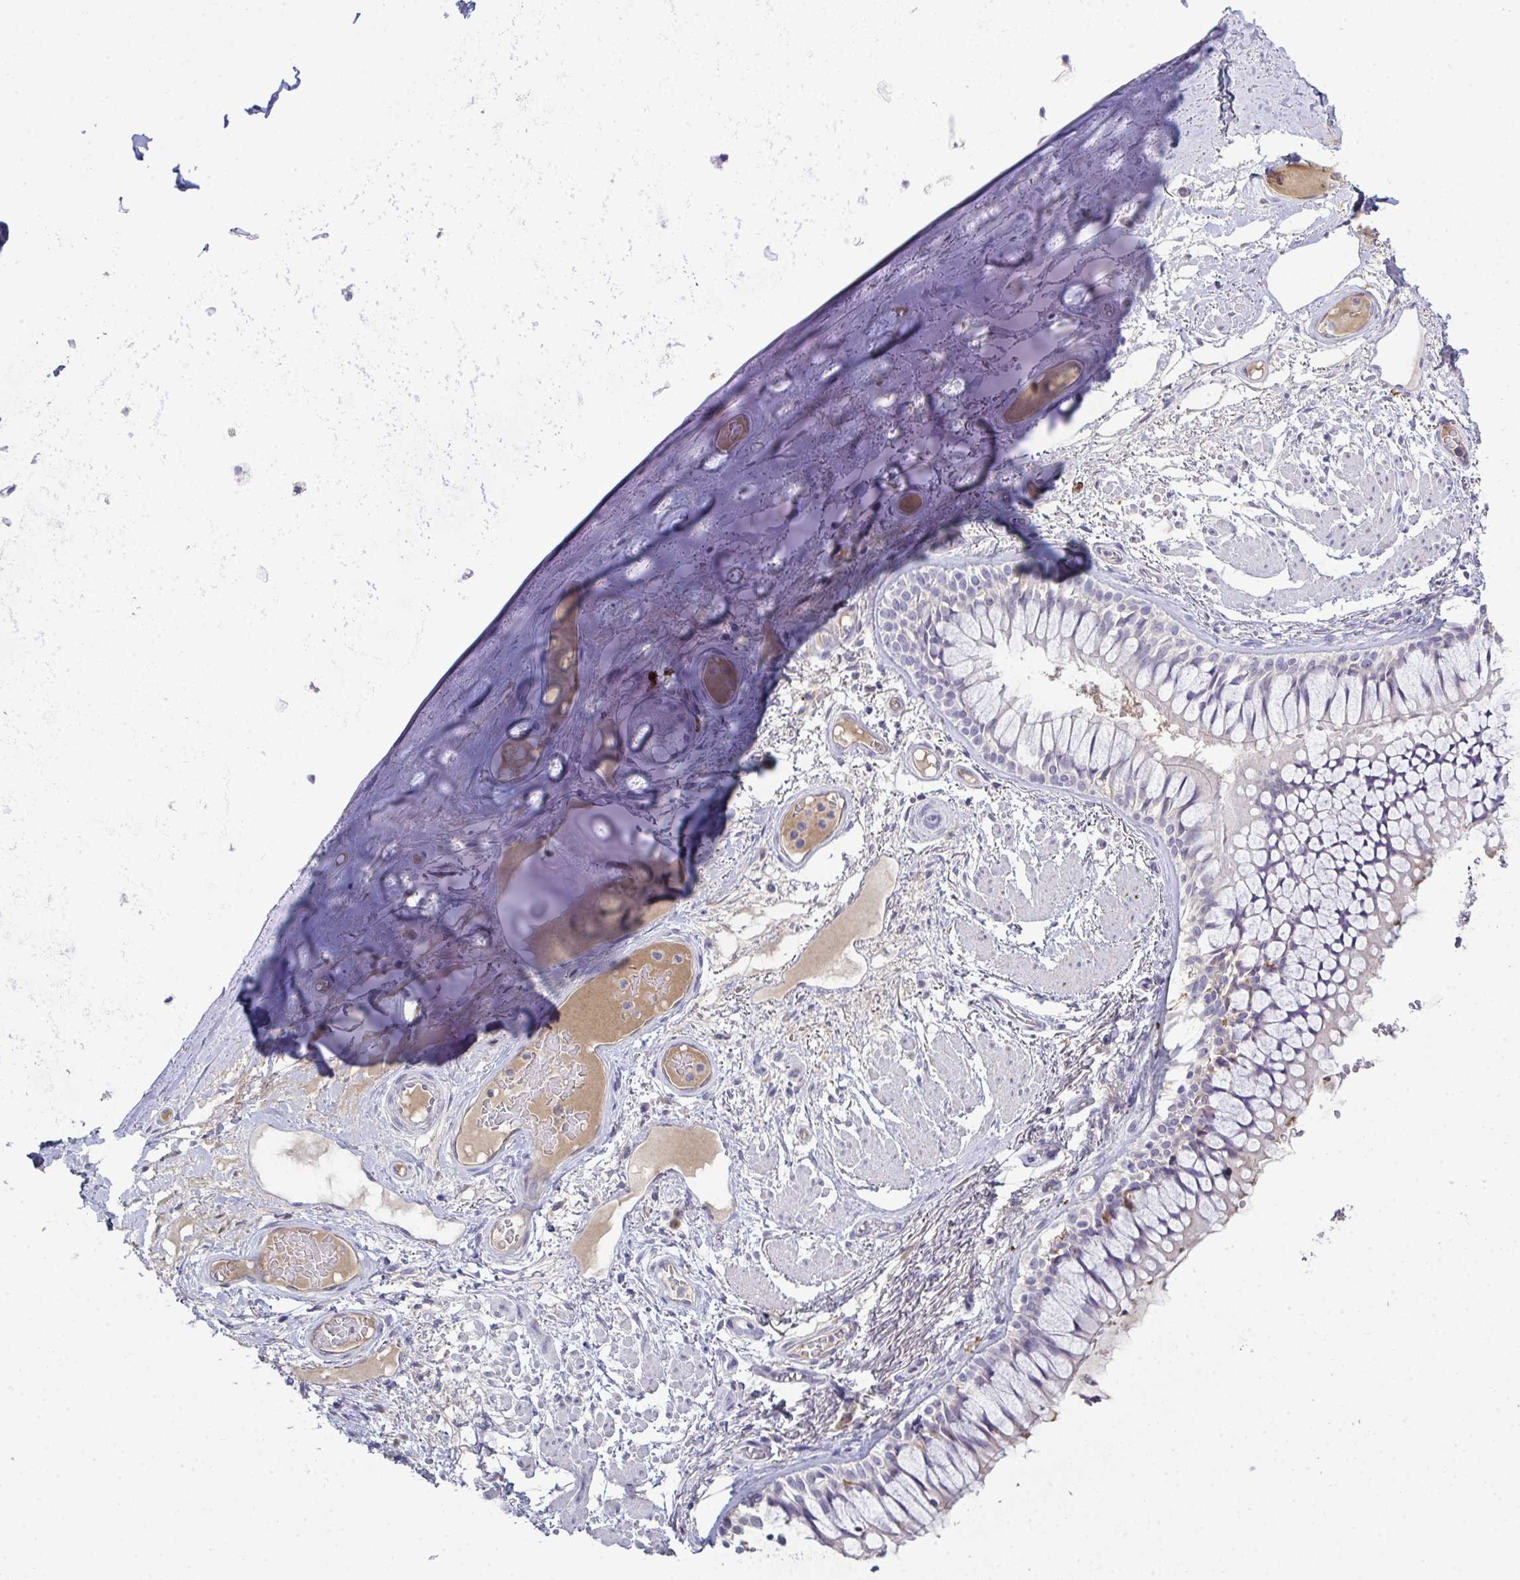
{"staining": {"intensity": "negative", "quantity": "none", "location": "none"}, "tissue": "soft tissue", "cell_type": "Chondrocytes", "image_type": "normal", "snomed": [{"axis": "morphology", "description": "Normal tissue, NOS"}, {"axis": "topography", "description": "Cartilage tissue"}, {"axis": "topography", "description": "Bronchus"}], "caption": "Soft tissue stained for a protein using immunohistochemistry reveals no staining chondrocytes.", "gene": "ADAM21", "patient": {"sex": "male", "age": 64}}